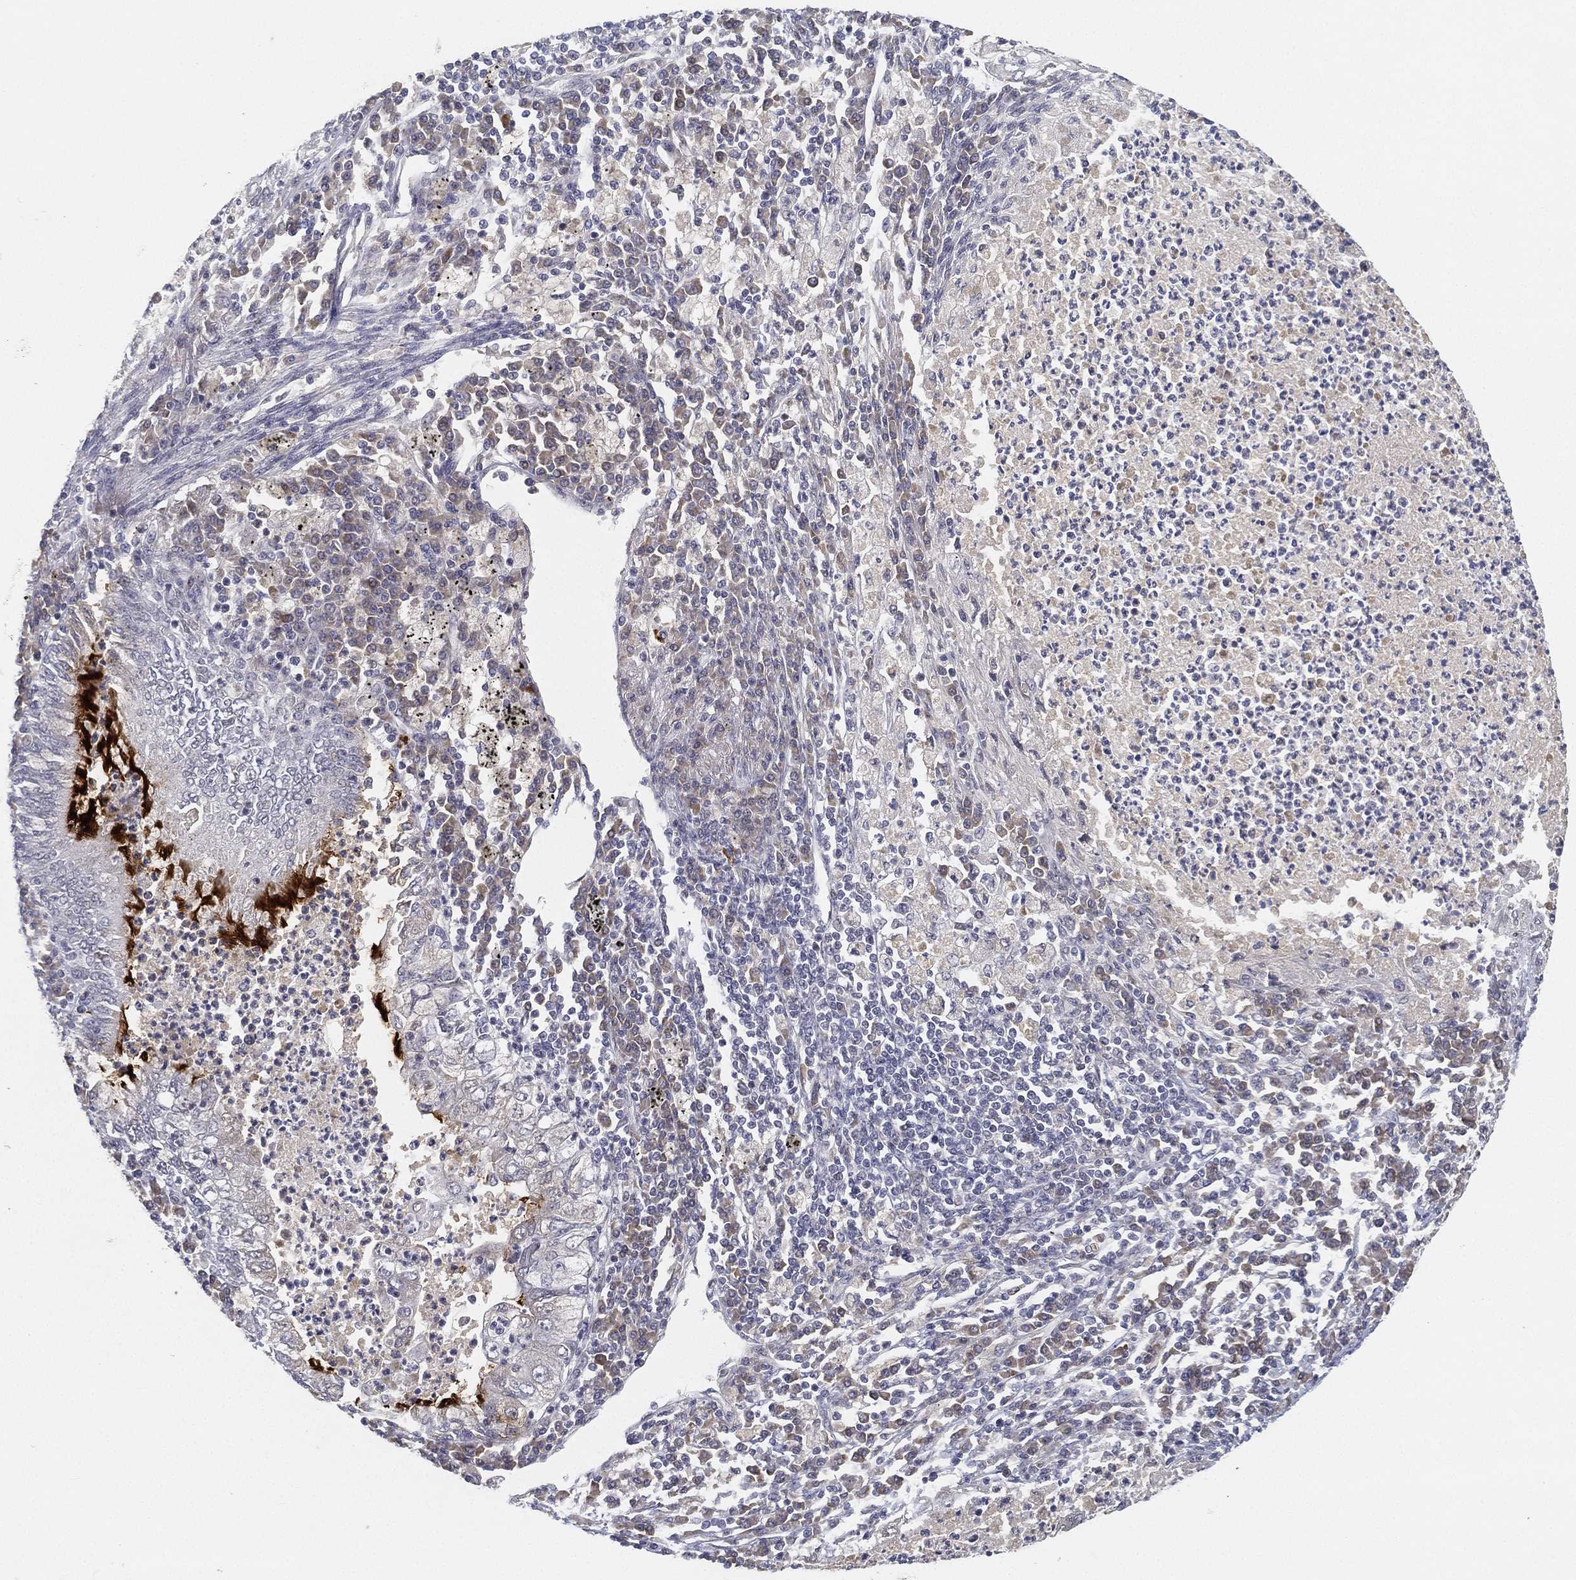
{"staining": {"intensity": "negative", "quantity": "none", "location": "none"}, "tissue": "lung cancer", "cell_type": "Tumor cells", "image_type": "cancer", "snomed": [{"axis": "morphology", "description": "Adenocarcinoma, NOS"}, {"axis": "topography", "description": "Lung"}], "caption": "Tumor cells show no significant protein staining in adenocarcinoma (lung). Brightfield microscopy of IHC stained with DAB (brown) and hematoxylin (blue), captured at high magnification.", "gene": "MS4A8", "patient": {"sex": "female", "age": 73}}